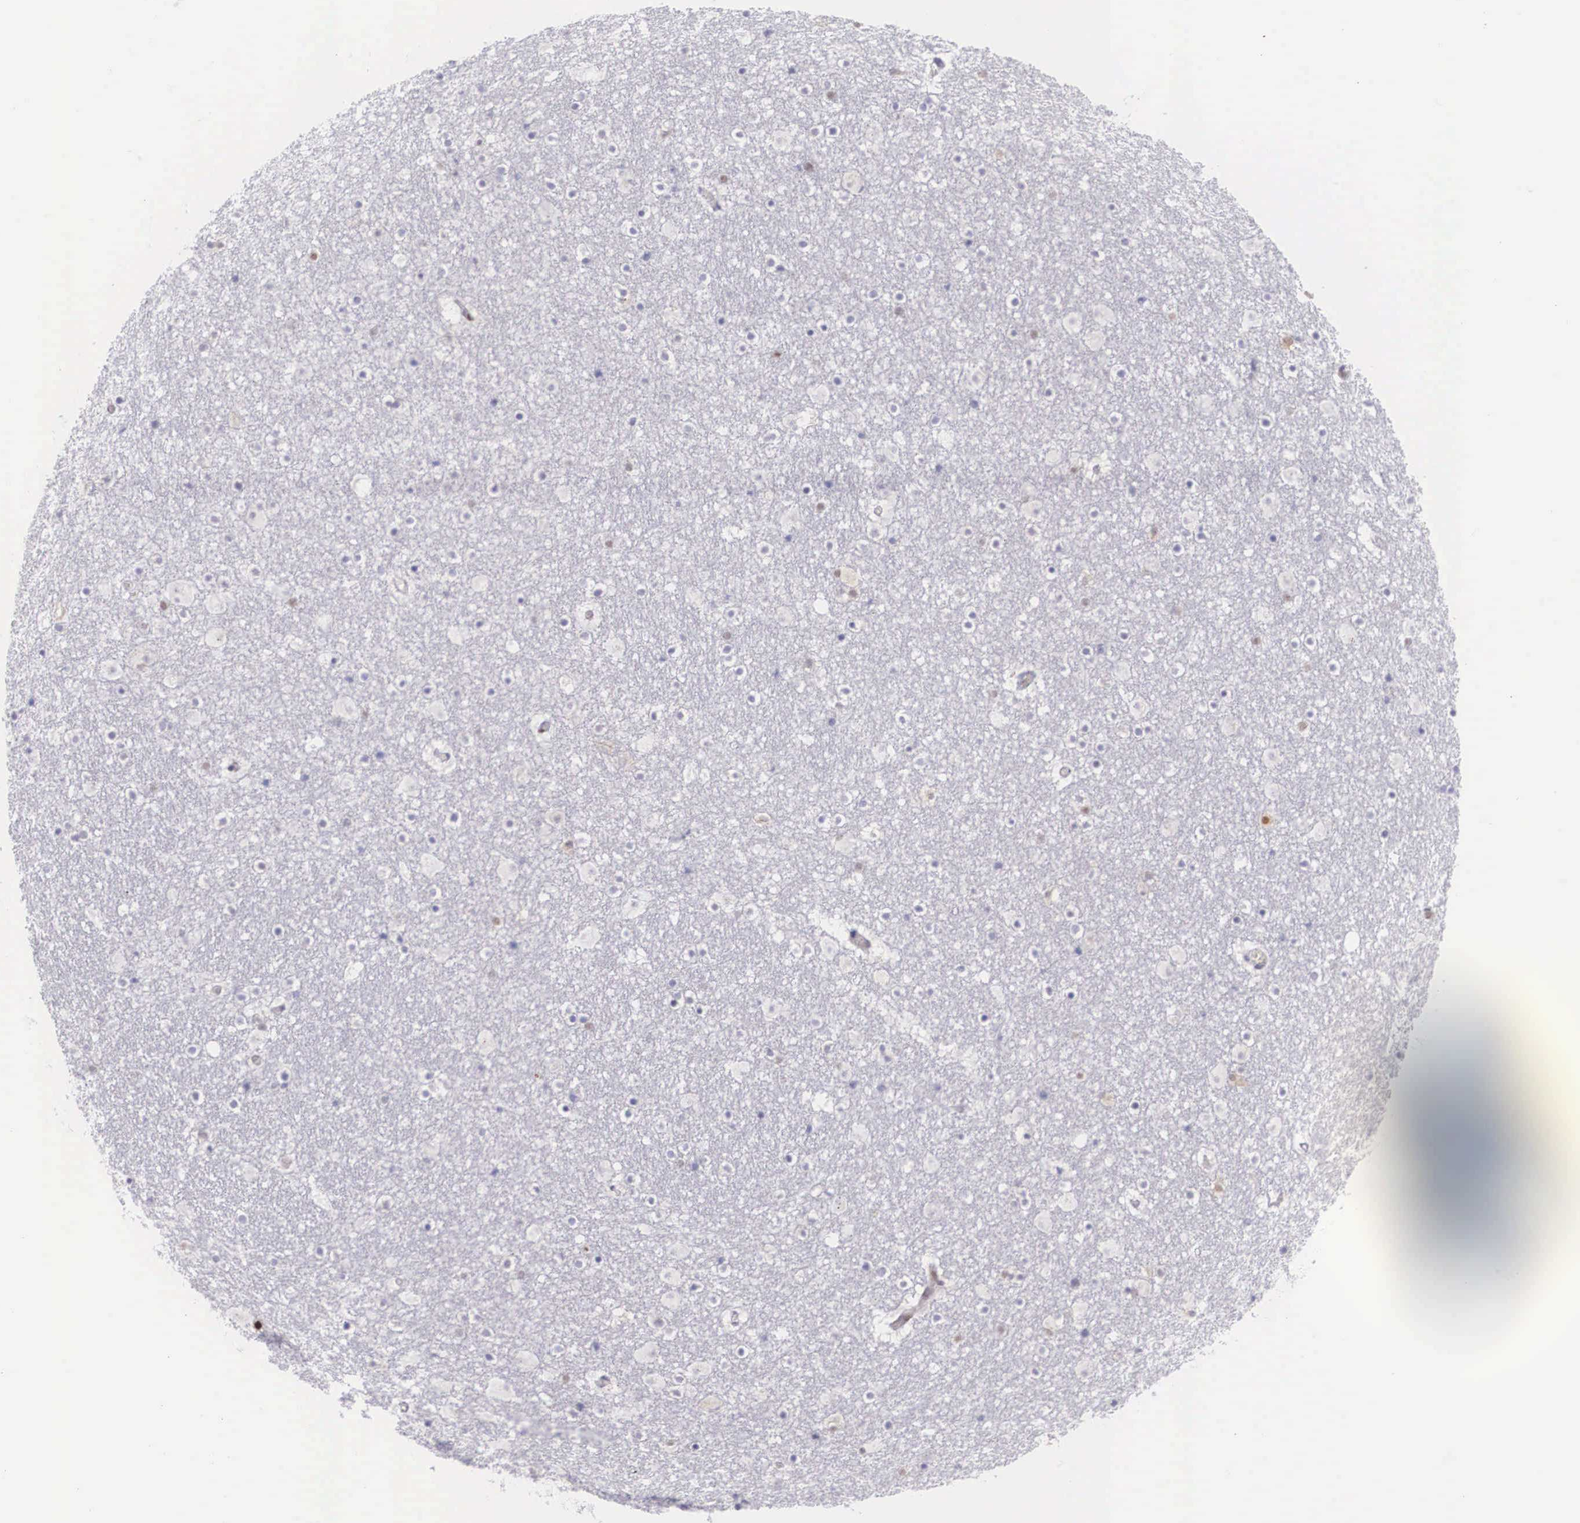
{"staining": {"intensity": "moderate", "quantity": "<25%", "location": "nuclear"}, "tissue": "caudate", "cell_type": "Glial cells", "image_type": "normal", "snomed": [{"axis": "morphology", "description": "Normal tissue, NOS"}, {"axis": "topography", "description": "Lateral ventricle wall"}], "caption": "This is a micrograph of IHC staining of normal caudate, which shows moderate expression in the nuclear of glial cells.", "gene": "HMGN5", "patient": {"sex": "male", "age": 45}}